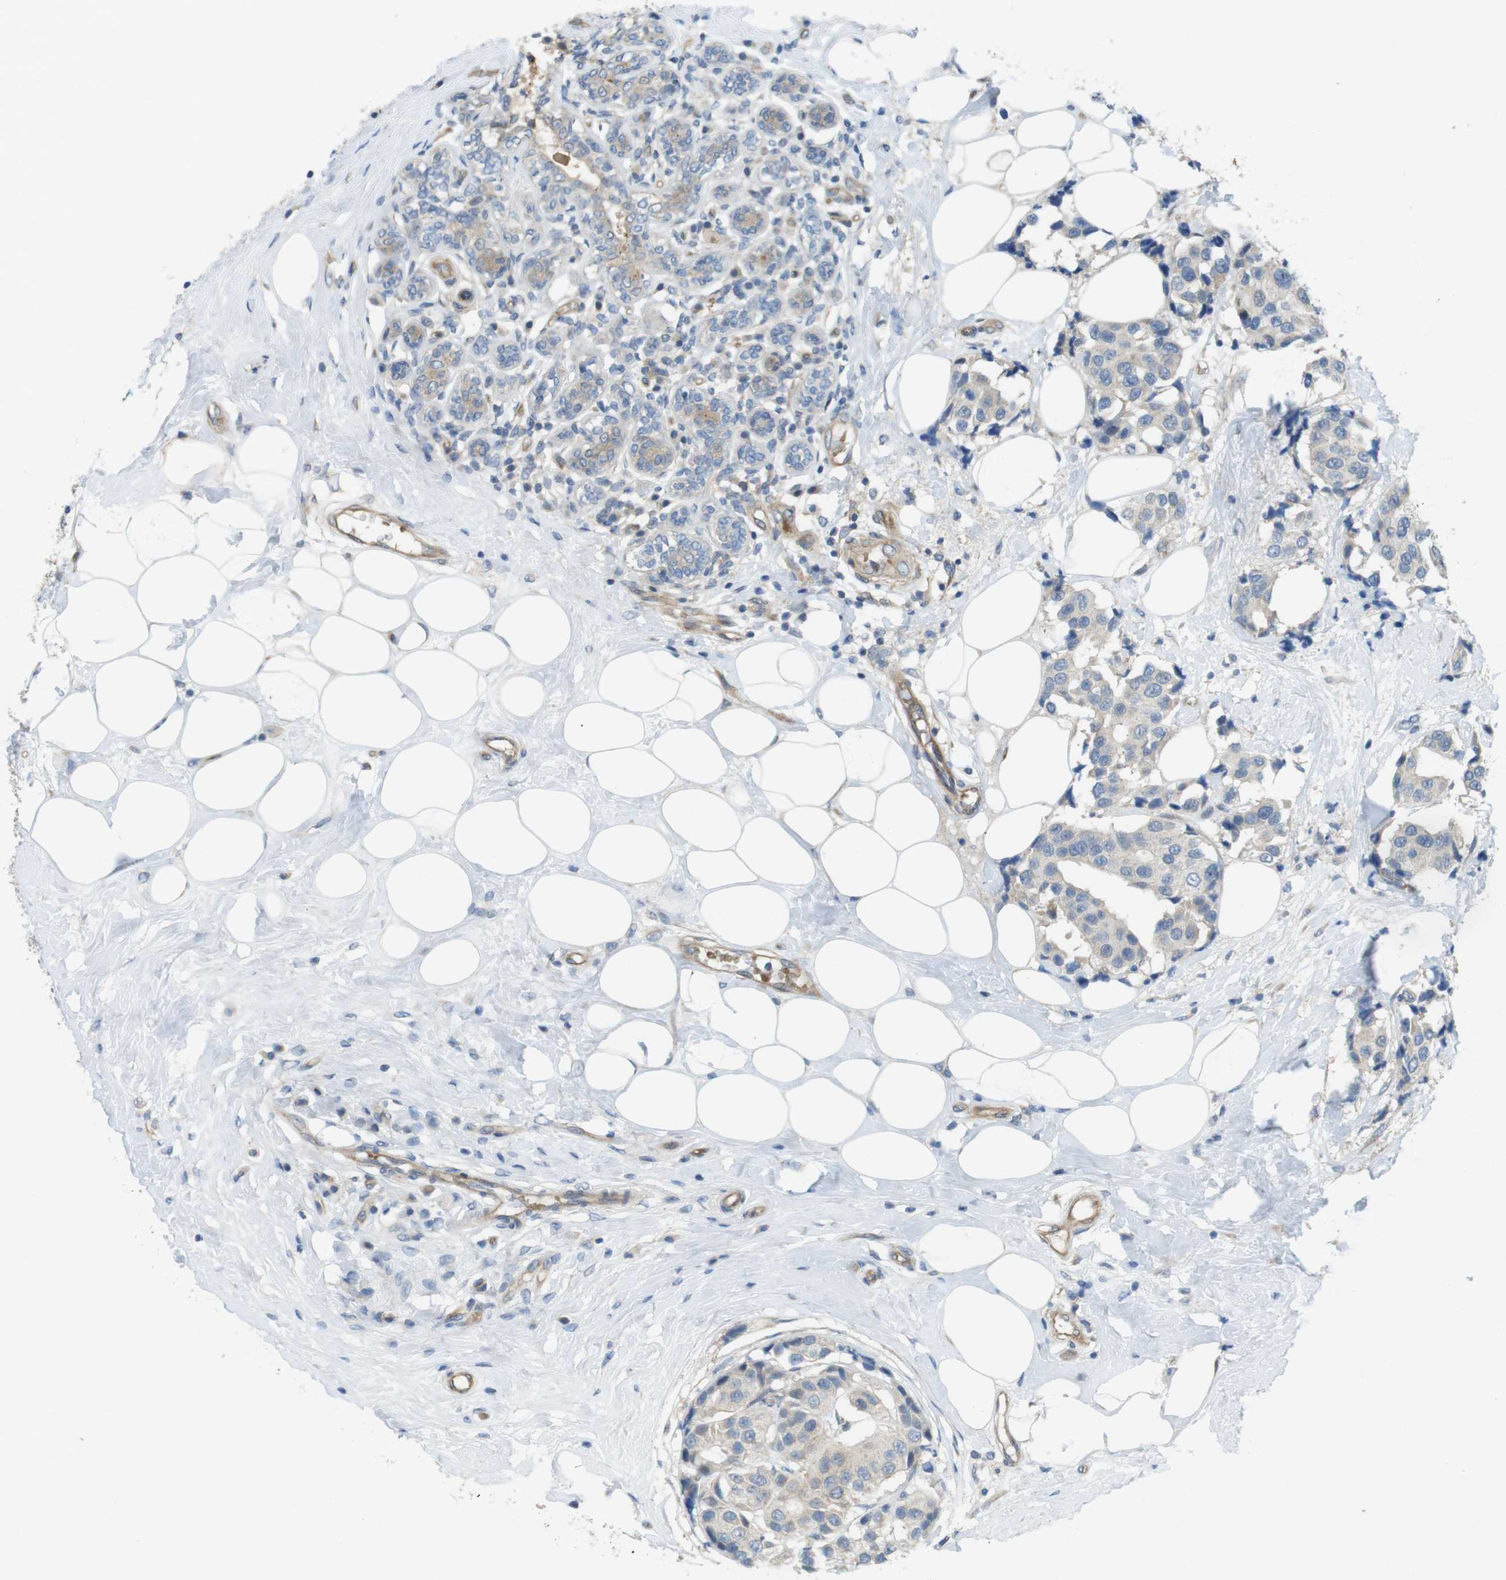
{"staining": {"intensity": "negative", "quantity": "none", "location": "none"}, "tissue": "breast cancer", "cell_type": "Tumor cells", "image_type": "cancer", "snomed": [{"axis": "morphology", "description": "Normal tissue, NOS"}, {"axis": "morphology", "description": "Duct carcinoma"}, {"axis": "topography", "description": "Breast"}], "caption": "An IHC histopathology image of intraductal carcinoma (breast) is shown. There is no staining in tumor cells of intraductal carcinoma (breast).", "gene": "ABHD15", "patient": {"sex": "female", "age": 39}}